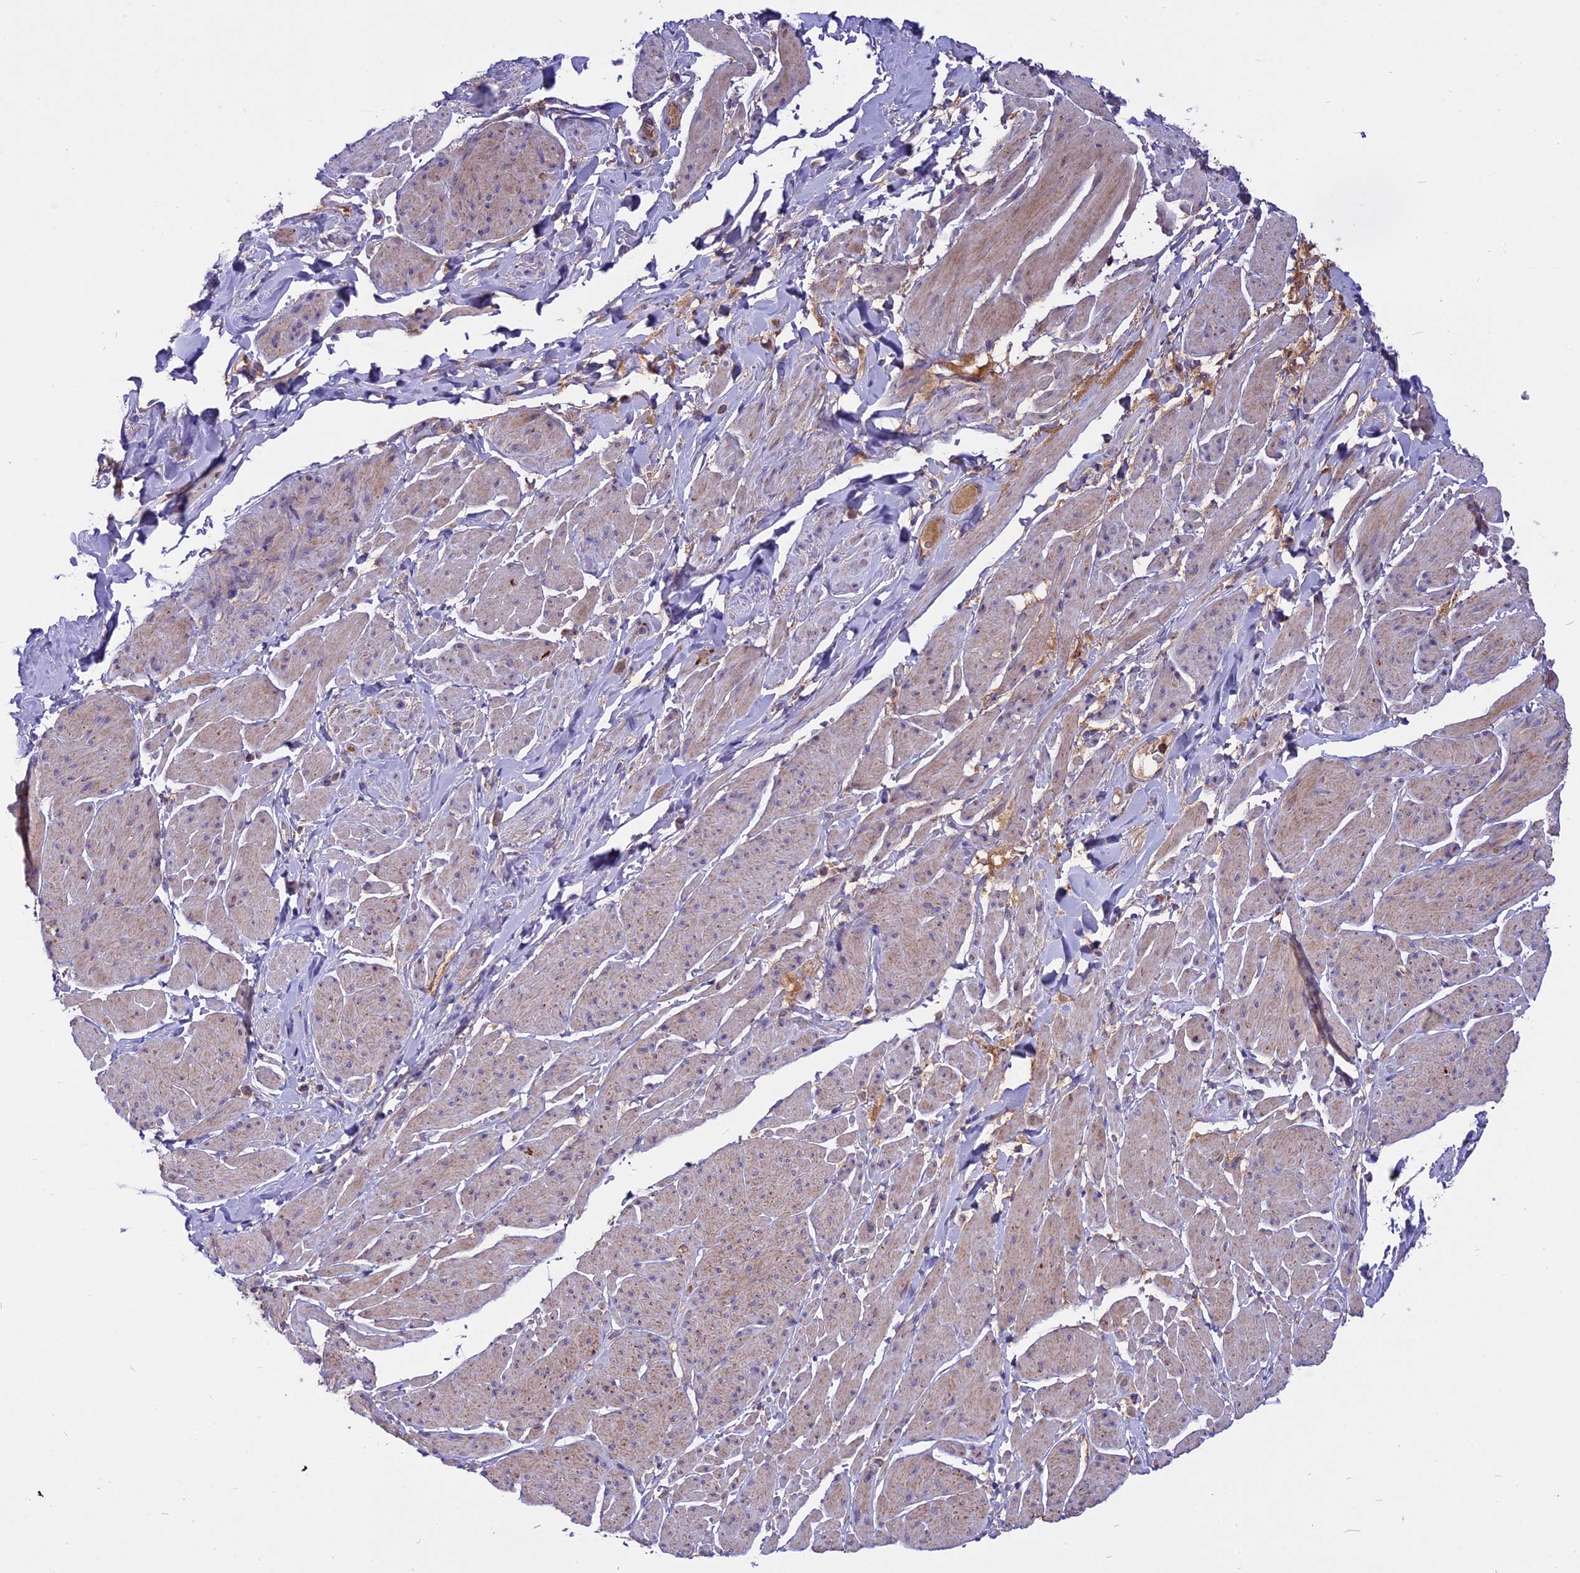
{"staining": {"intensity": "weak", "quantity": "25%-75%", "location": "cytoplasmic/membranous"}, "tissue": "smooth muscle", "cell_type": "Smooth muscle cells", "image_type": "normal", "snomed": [{"axis": "morphology", "description": "Normal tissue, NOS"}, {"axis": "topography", "description": "Smooth muscle"}, {"axis": "topography", "description": "Peripheral nerve tissue"}], "caption": "Protein expression analysis of benign smooth muscle shows weak cytoplasmic/membranous positivity in approximately 25%-75% of smooth muscle cells.", "gene": "COX17", "patient": {"sex": "male", "age": 69}}